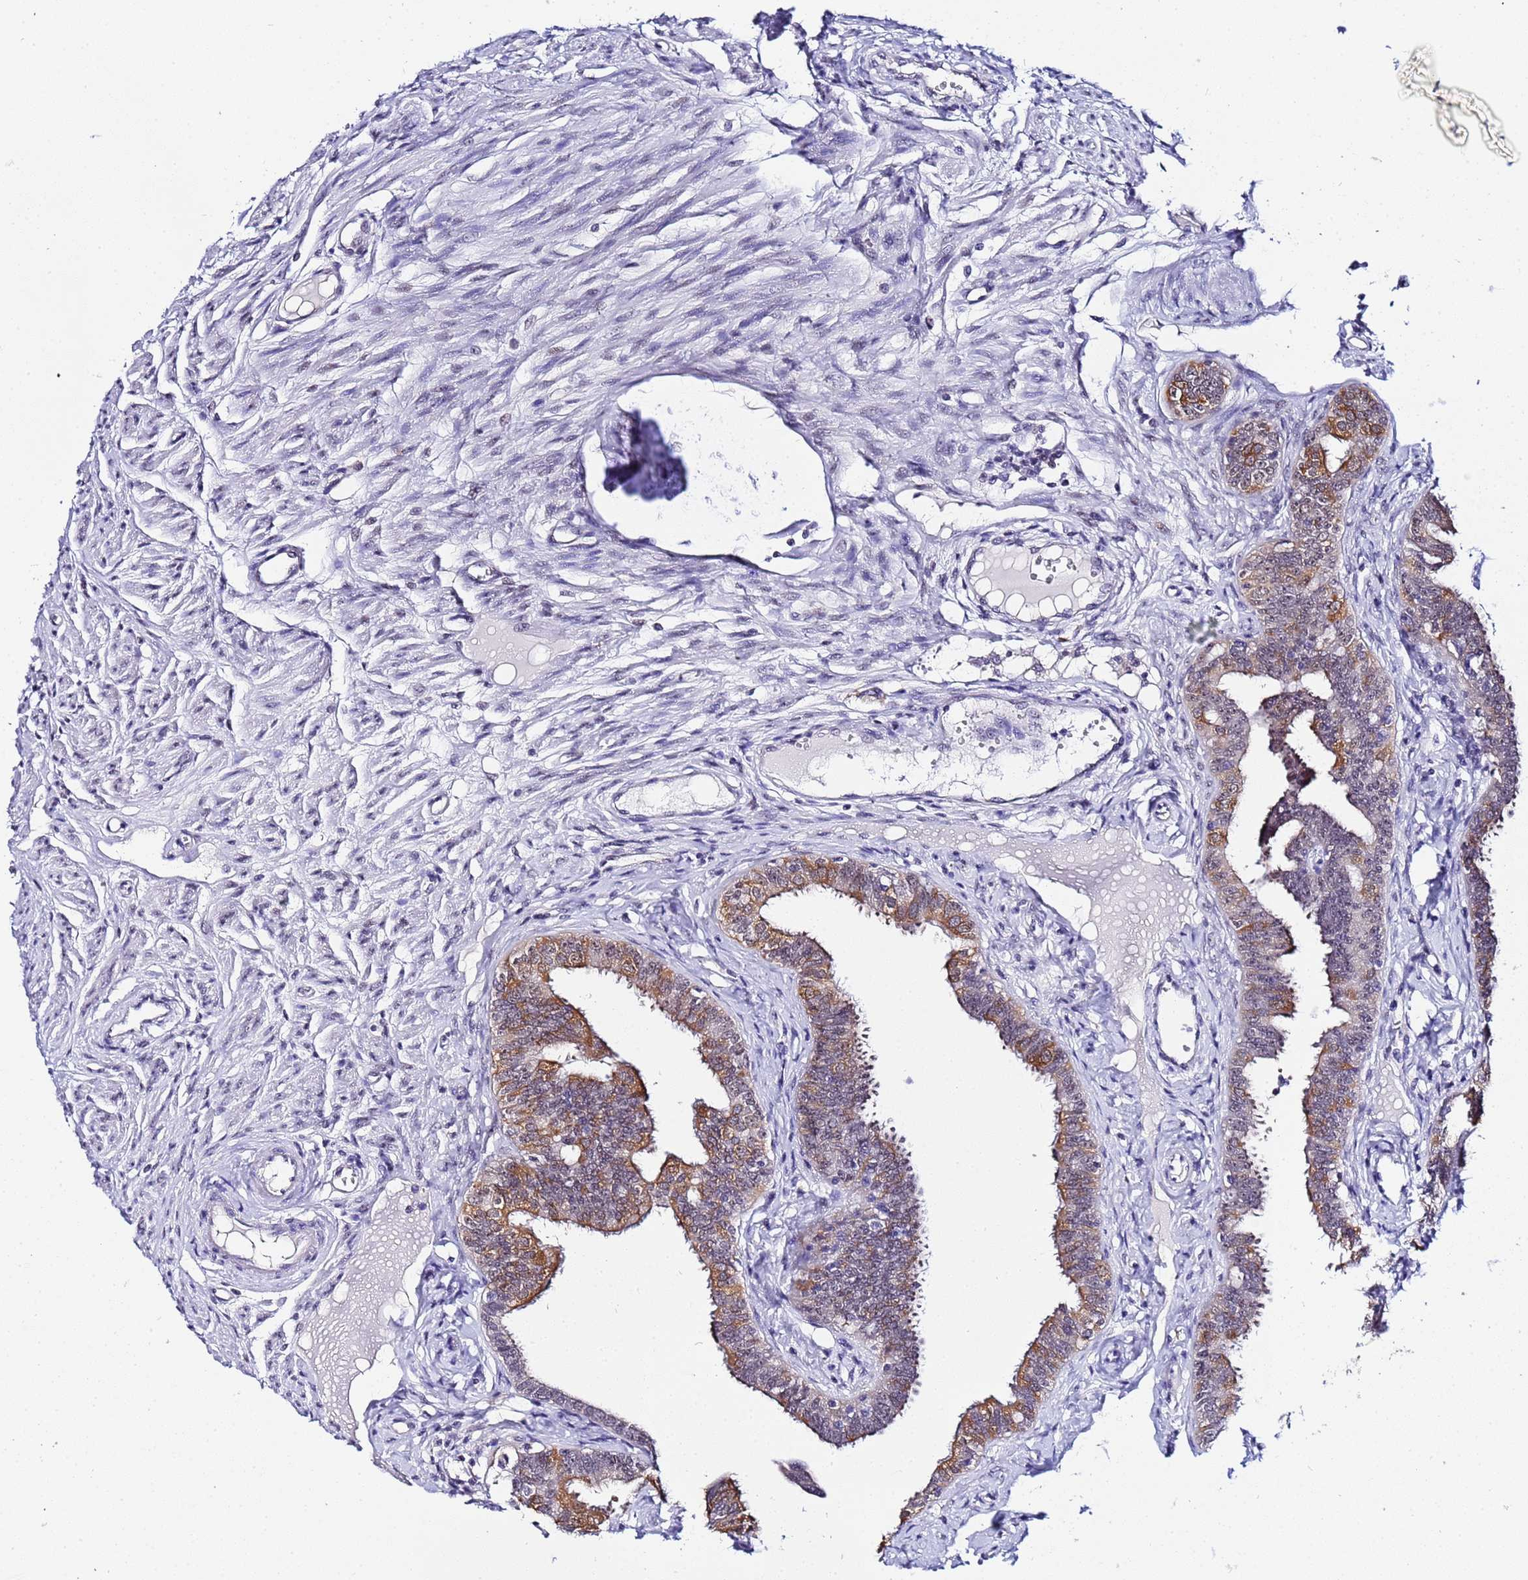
{"staining": {"intensity": "moderate", "quantity": ">75%", "location": "cytoplasmic/membranous,nuclear"}, "tissue": "fallopian tube", "cell_type": "Glandular cells", "image_type": "normal", "snomed": [{"axis": "morphology", "description": "Normal tissue, NOS"}, {"axis": "morphology", "description": "Carcinoma, NOS"}, {"axis": "topography", "description": "Fallopian tube"}, {"axis": "topography", "description": "Ovary"}], "caption": "DAB immunohistochemical staining of unremarkable human fallopian tube displays moderate cytoplasmic/membranous,nuclear protein staining in approximately >75% of glandular cells.", "gene": "ACTL6B", "patient": {"sex": "female", "age": 59}}